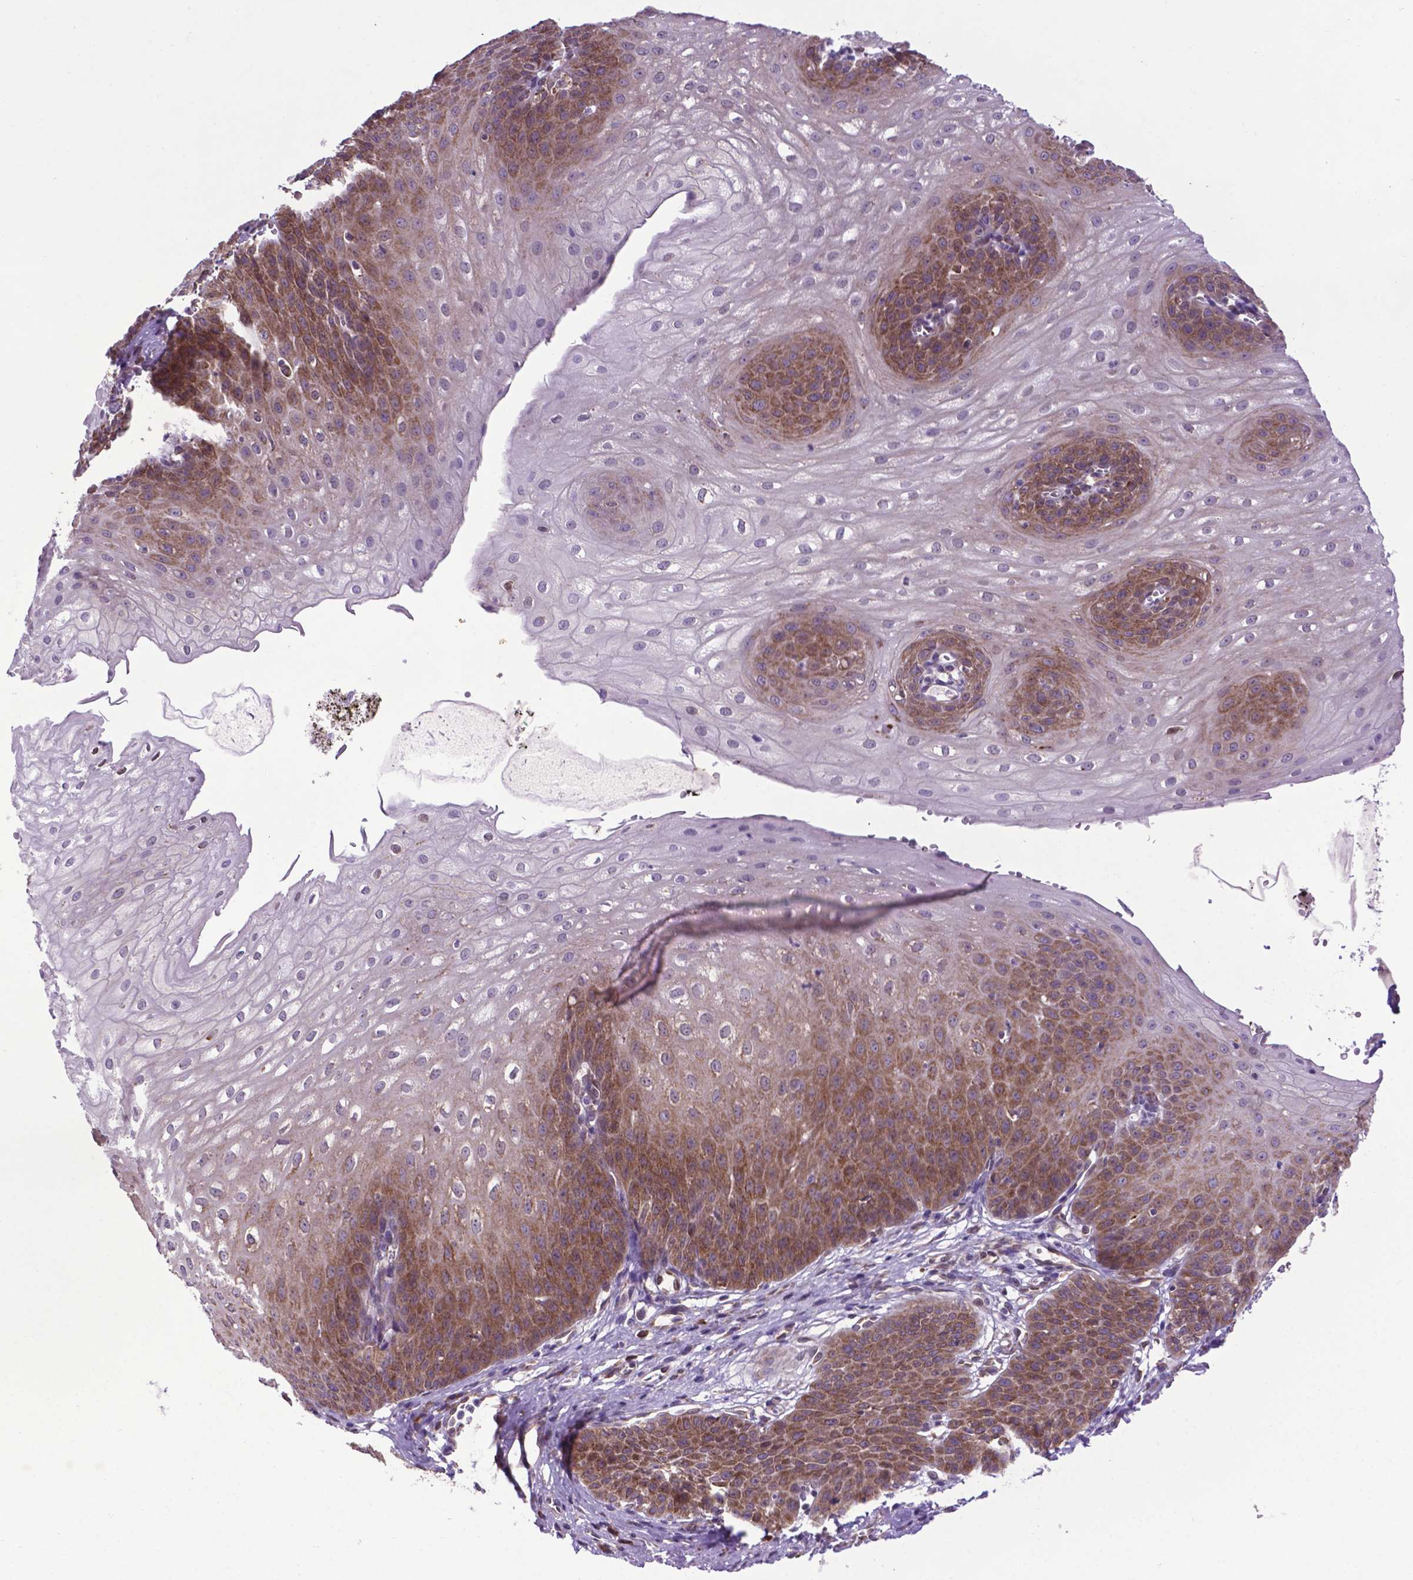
{"staining": {"intensity": "moderate", "quantity": "25%-75%", "location": "cytoplasmic/membranous"}, "tissue": "esophagus", "cell_type": "Squamous epithelial cells", "image_type": "normal", "snomed": [{"axis": "morphology", "description": "Normal tissue, NOS"}, {"axis": "topography", "description": "Esophagus"}], "caption": "Protein expression analysis of benign esophagus shows moderate cytoplasmic/membranous positivity in about 25%-75% of squamous epithelial cells.", "gene": "ENSG00000269590", "patient": {"sex": "male", "age": 71}}